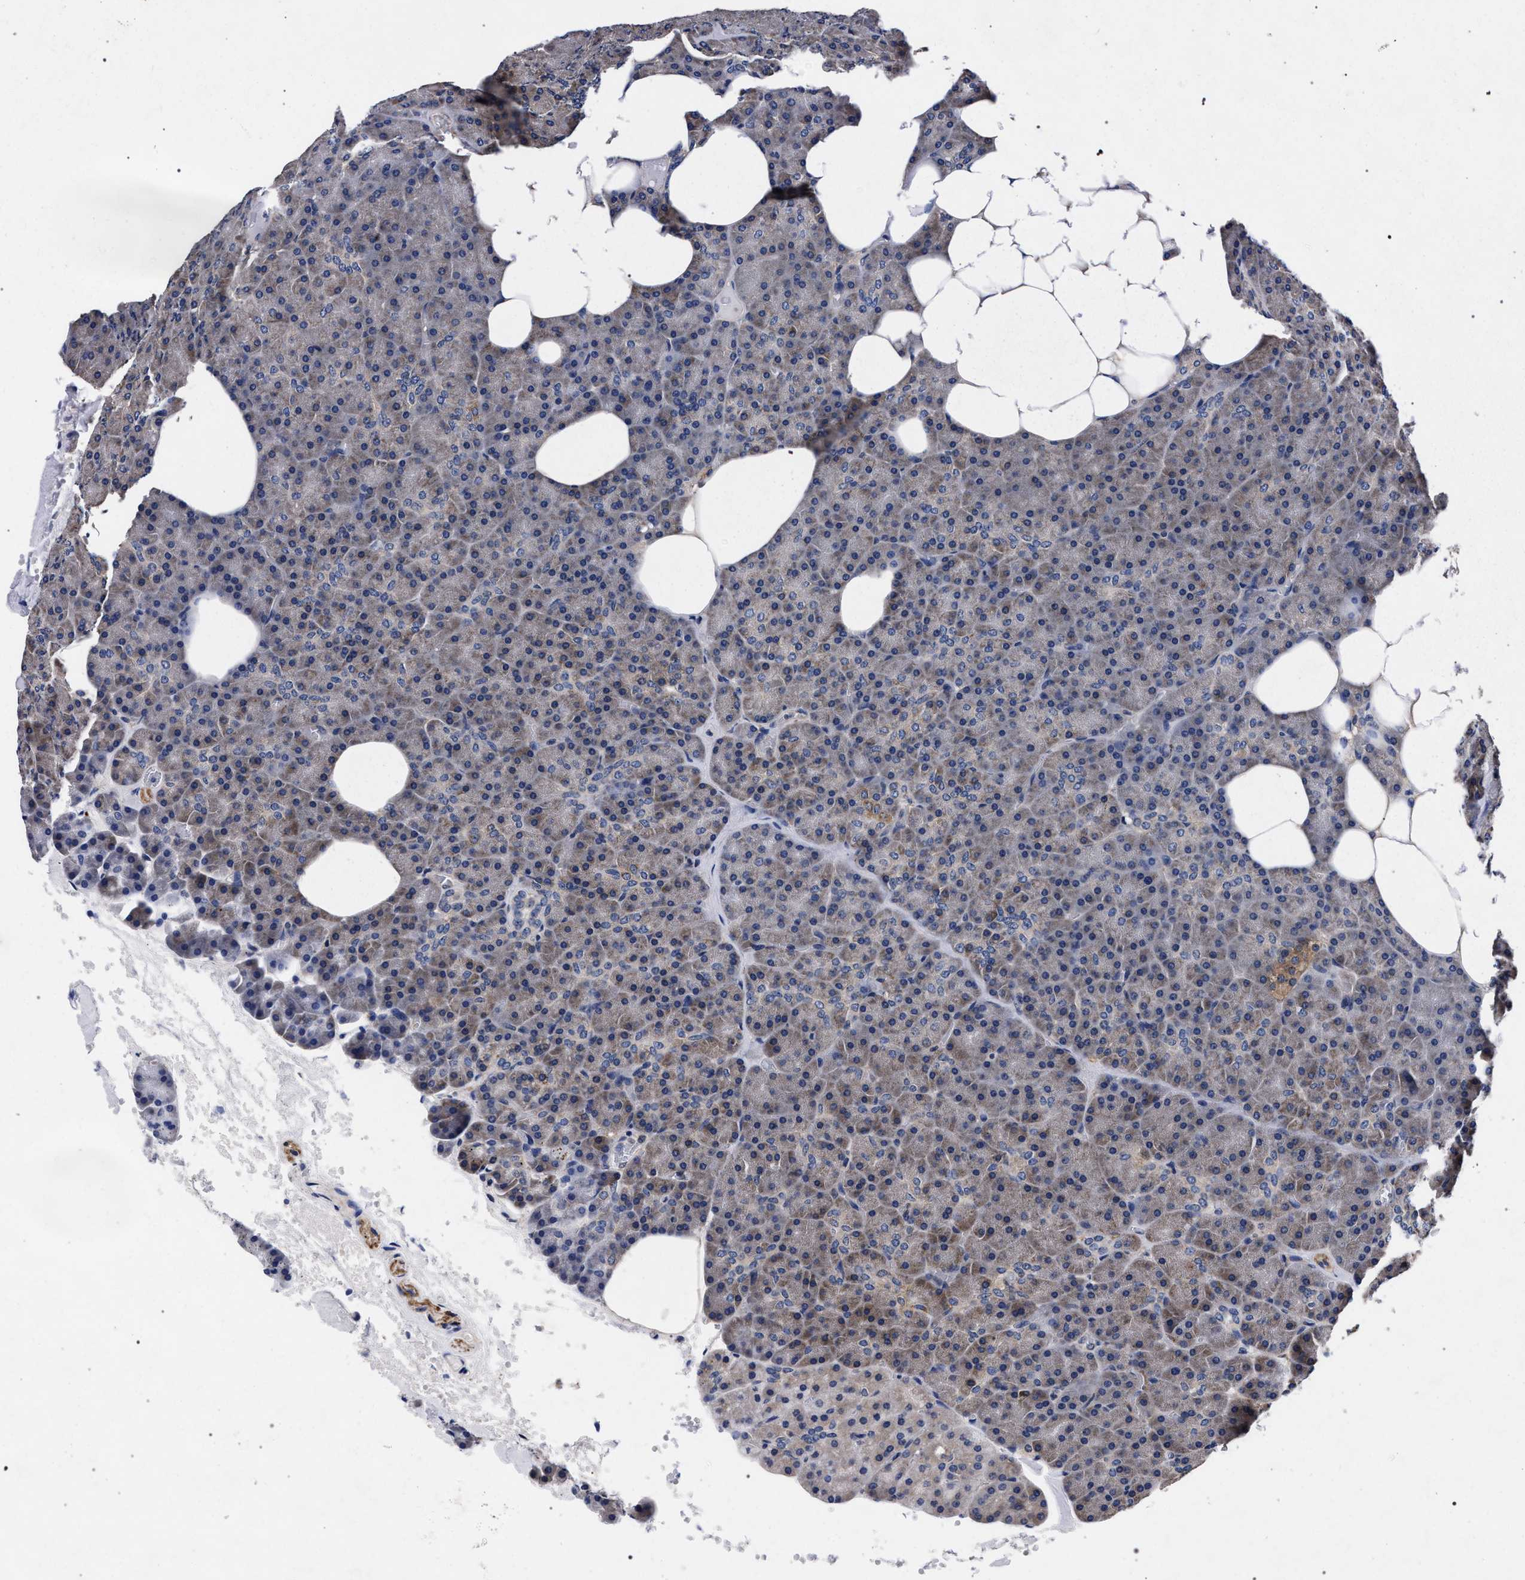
{"staining": {"intensity": "moderate", "quantity": "25%-75%", "location": "cytoplasmic/membranous"}, "tissue": "pancreas", "cell_type": "Exocrine glandular cells", "image_type": "normal", "snomed": [{"axis": "morphology", "description": "Normal tissue, NOS"}, {"axis": "morphology", "description": "Carcinoid, malignant, NOS"}, {"axis": "topography", "description": "Pancreas"}], "caption": "Protein analysis of normal pancreas exhibits moderate cytoplasmic/membranous positivity in approximately 25%-75% of exocrine glandular cells.", "gene": "CFAP95", "patient": {"sex": "female", "age": 35}}